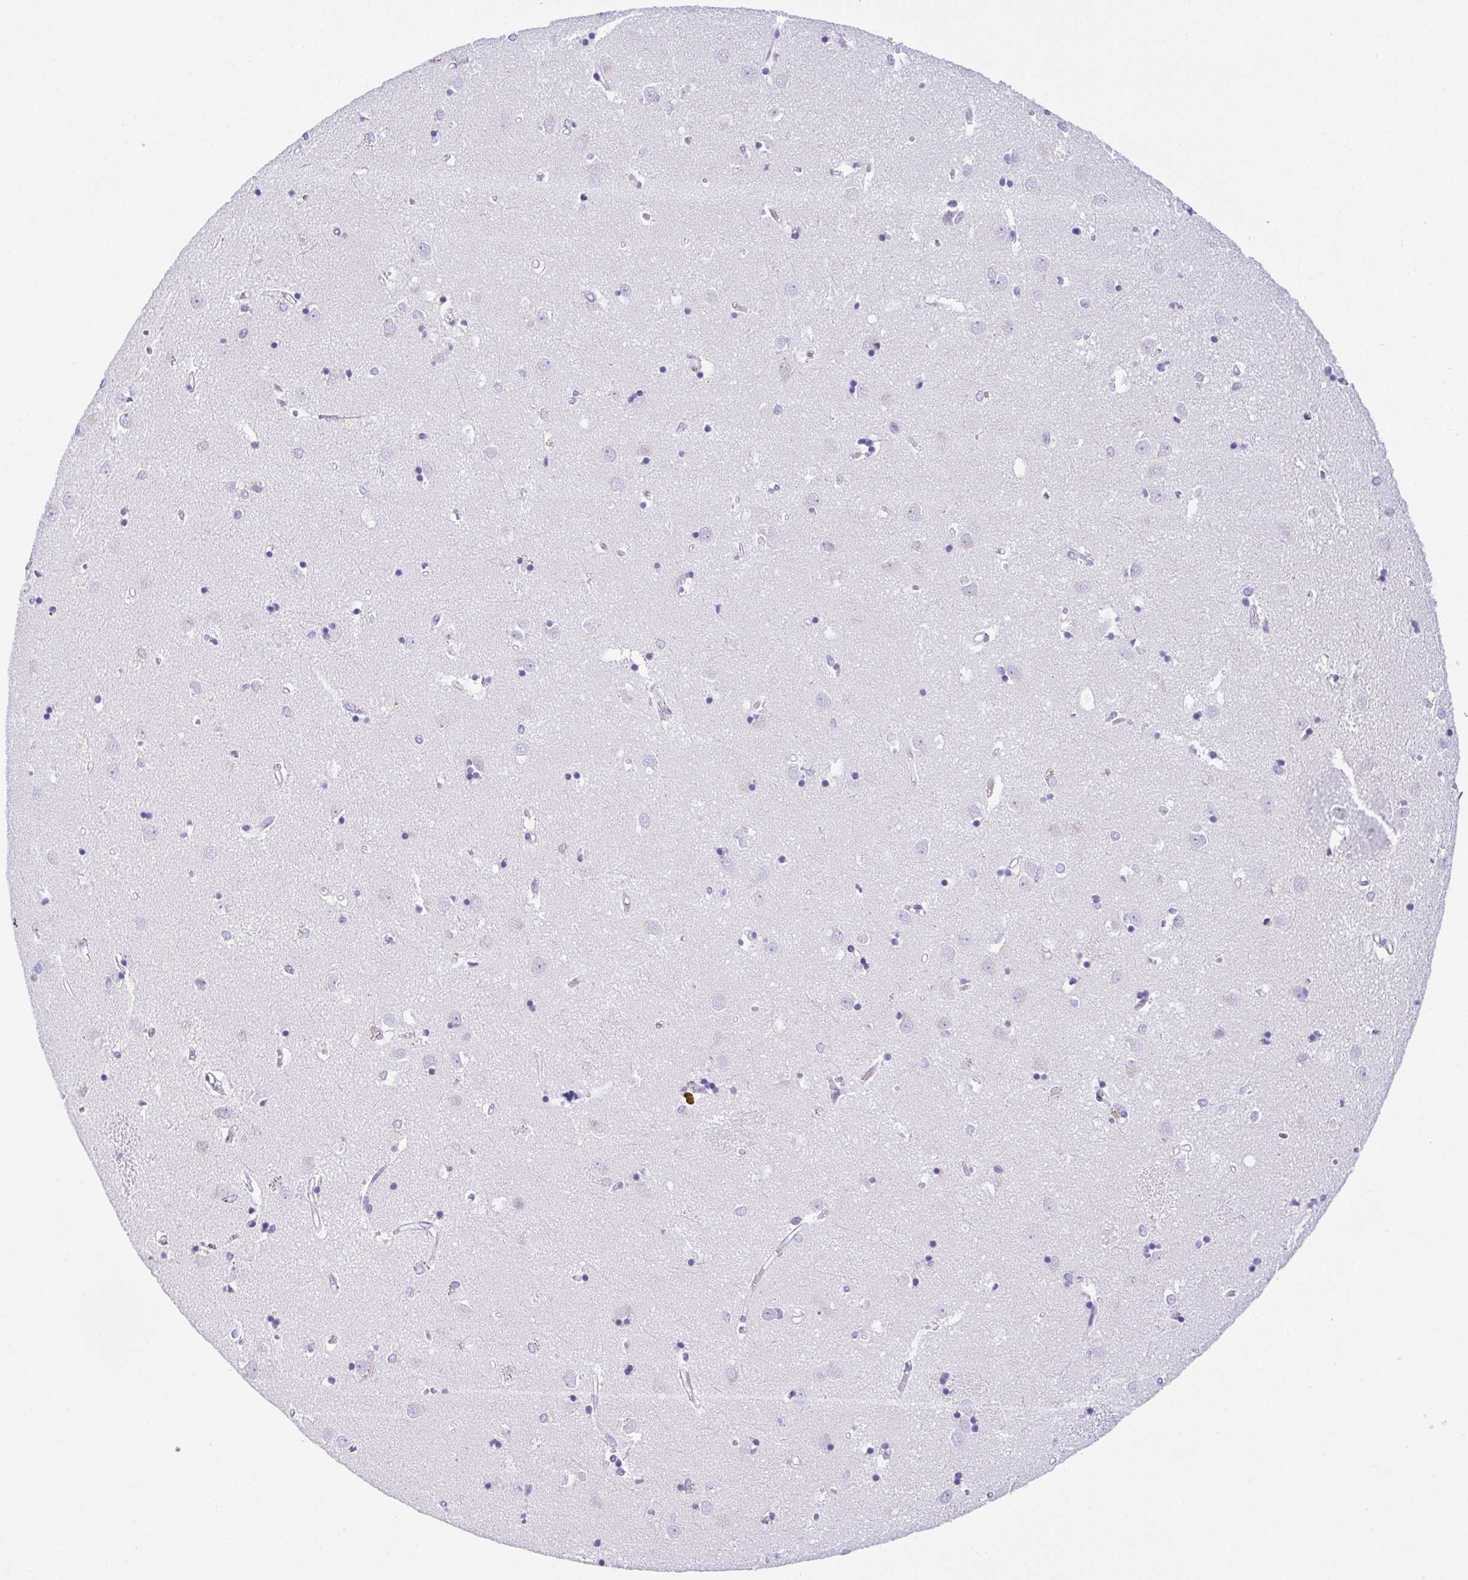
{"staining": {"intensity": "negative", "quantity": "none", "location": "none"}, "tissue": "caudate", "cell_type": "Glial cells", "image_type": "normal", "snomed": [{"axis": "morphology", "description": "Normal tissue, NOS"}, {"axis": "topography", "description": "Lateral ventricle wall"}], "caption": "IHC micrograph of normal caudate: human caudate stained with DAB (3,3'-diaminobenzidine) demonstrates no significant protein staining in glial cells.", "gene": "LUZP4", "patient": {"sex": "male", "age": 54}}